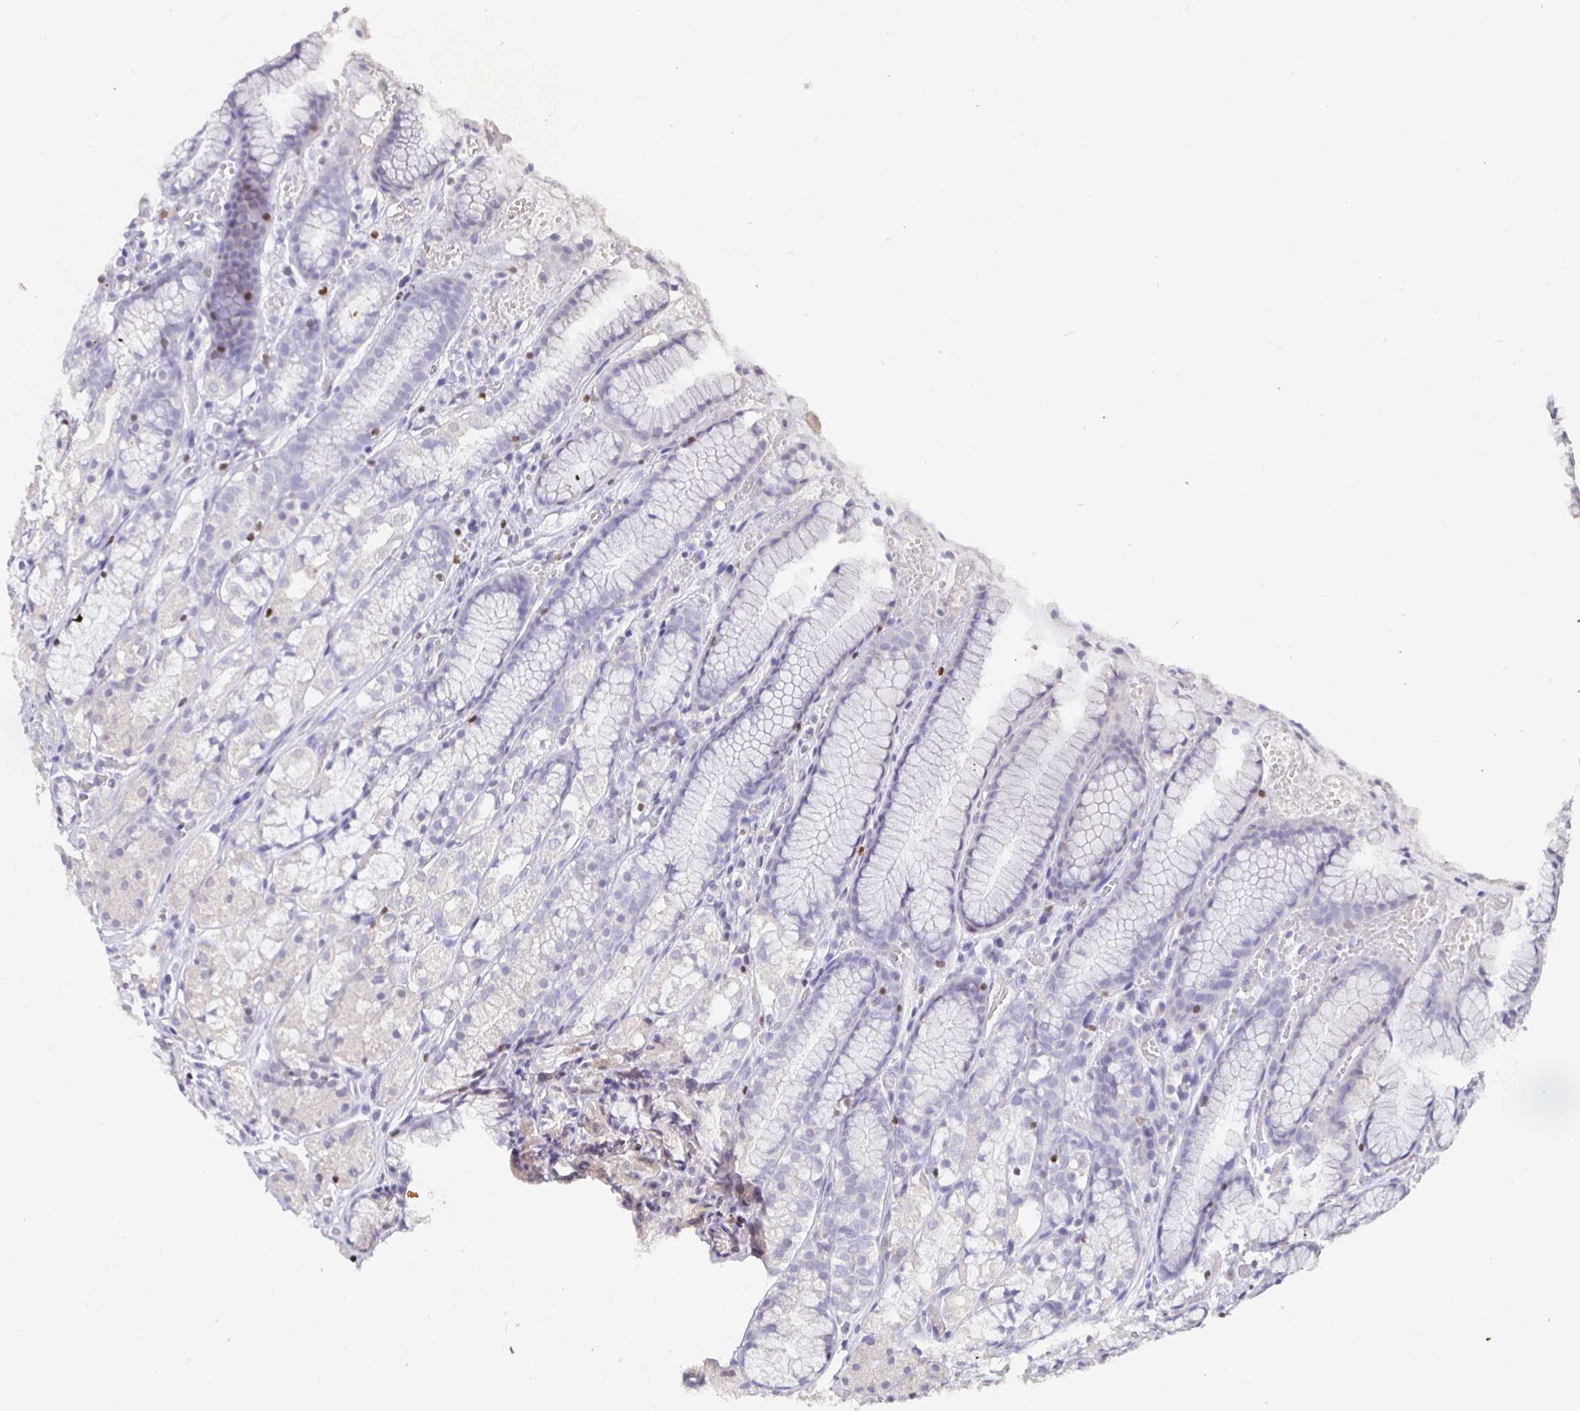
{"staining": {"intensity": "moderate", "quantity": "<25%", "location": "cytoplasmic/membranous"}, "tissue": "stomach", "cell_type": "Glandular cells", "image_type": "normal", "snomed": [{"axis": "morphology", "description": "Normal tissue, NOS"}, {"axis": "topography", "description": "Smooth muscle"}, {"axis": "topography", "description": "Stomach"}], "caption": "High-magnification brightfield microscopy of normal stomach stained with DAB (3,3'-diaminobenzidine) (brown) and counterstained with hematoxylin (blue). glandular cells exhibit moderate cytoplasmic/membranous expression is identified in about<25% of cells.", "gene": "SATB1", "patient": {"sex": "male", "age": 70}}